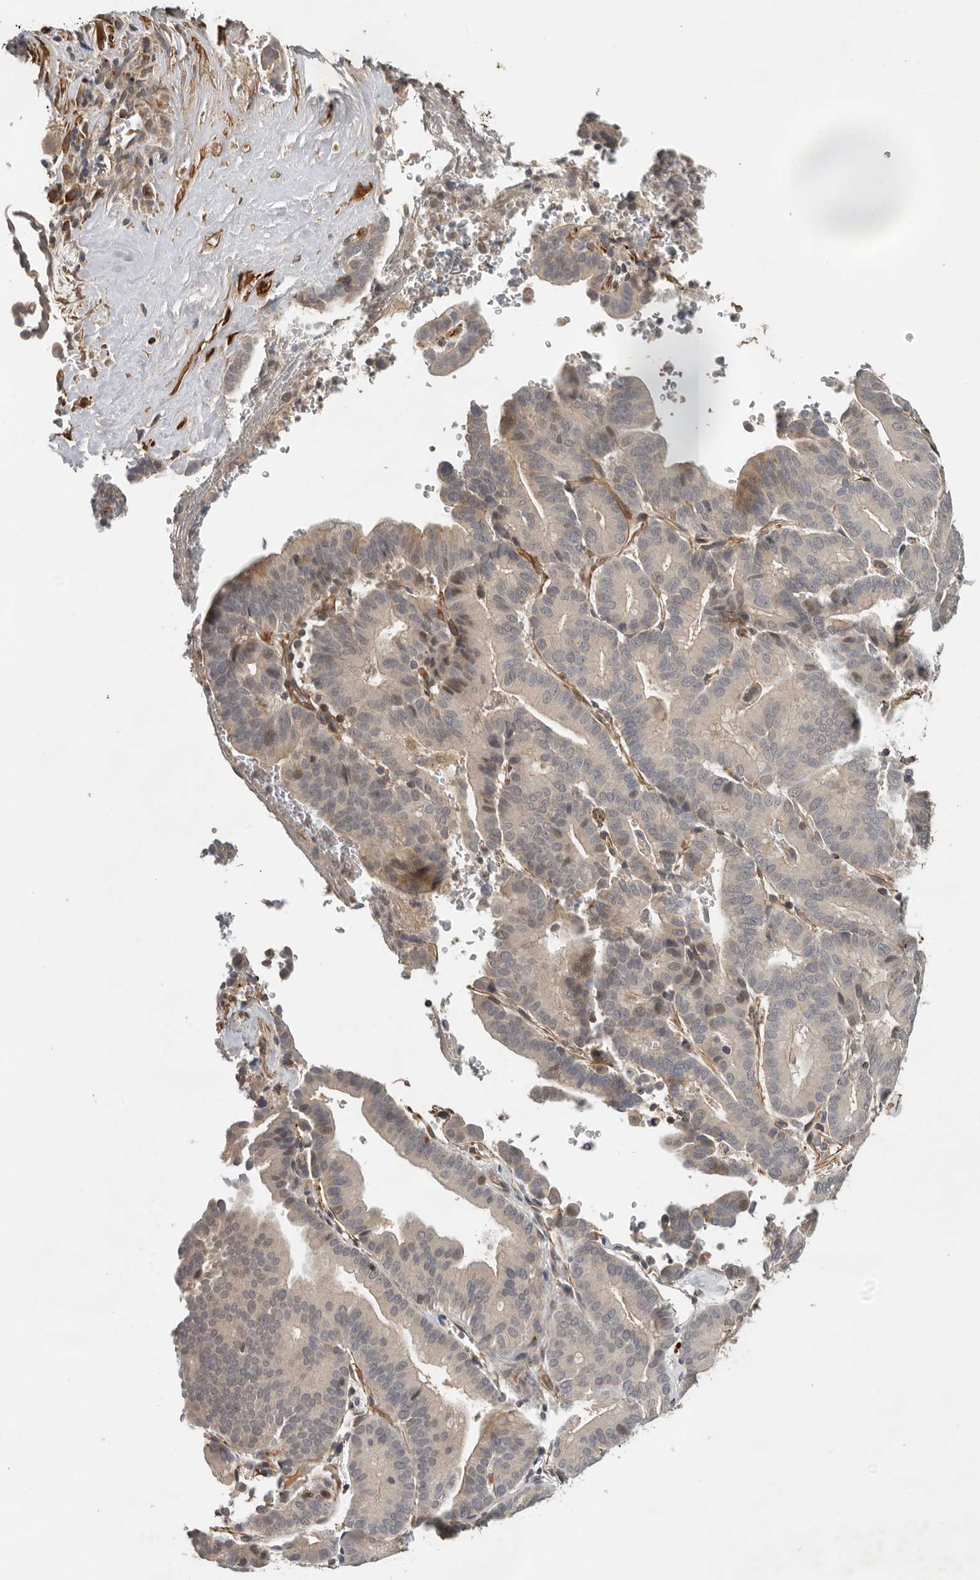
{"staining": {"intensity": "weak", "quantity": "<25%", "location": "nuclear"}, "tissue": "liver cancer", "cell_type": "Tumor cells", "image_type": "cancer", "snomed": [{"axis": "morphology", "description": "Cholangiocarcinoma"}, {"axis": "topography", "description": "Liver"}], "caption": "IHC of cholangiocarcinoma (liver) reveals no expression in tumor cells.", "gene": "RNF157", "patient": {"sex": "female", "age": 75}}